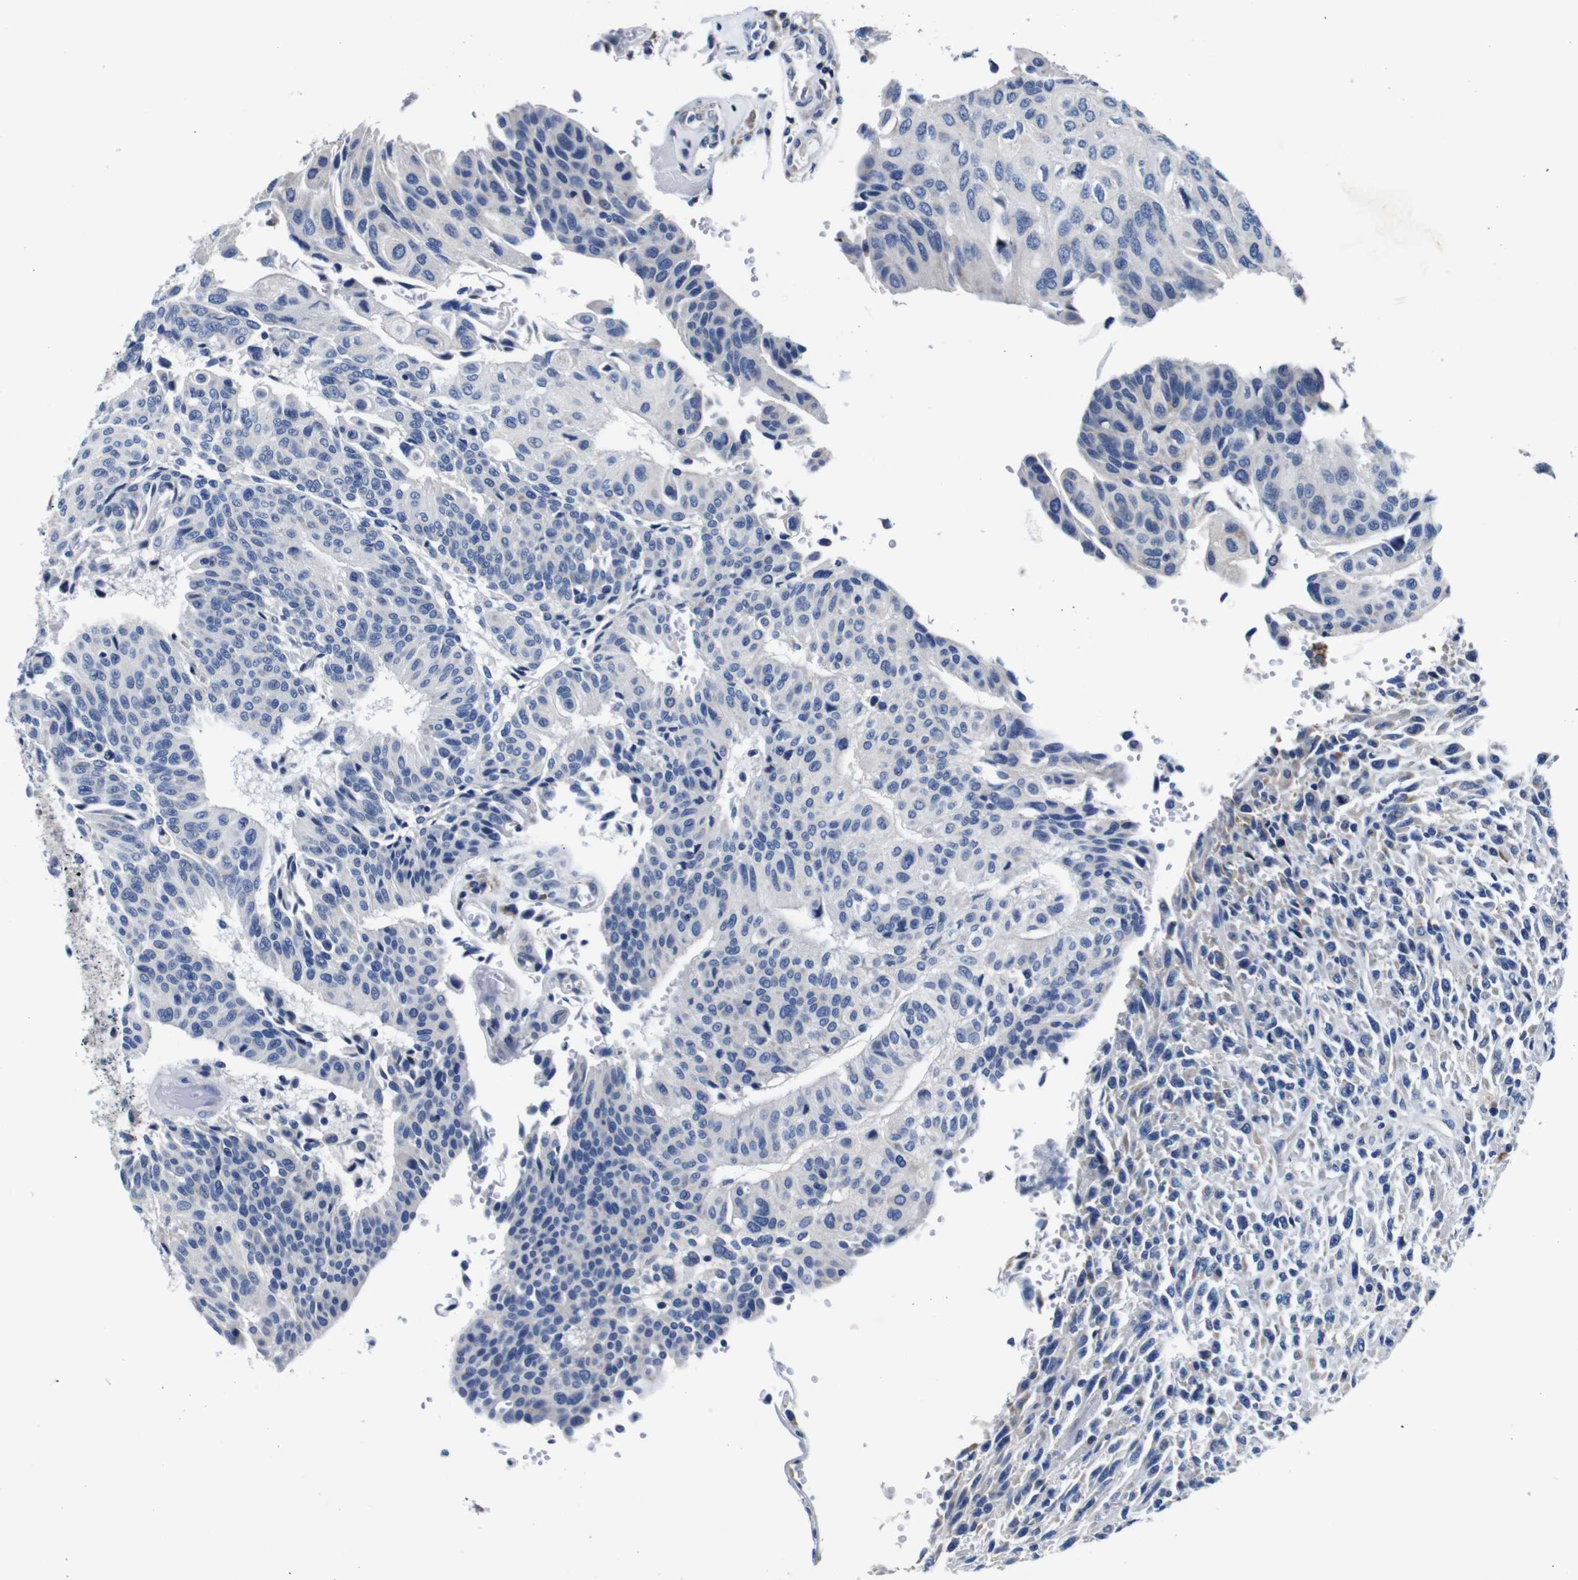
{"staining": {"intensity": "negative", "quantity": "none", "location": "none"}, "tissue": "urothelial cancer", "cell_type": "Tumor cells", "image_type": "cancer", "snomed": [{"axis": "morphology", "description": "Urothelial carcinoma, High grade"}, {"axis": "topography", "description": "Urinary bladder"}], "caption": "Image shows no significant protein staining in tumor cells of urothelial cancer.", "gene": "SNX19", "patient": {"sex": "male", "age": 66}}